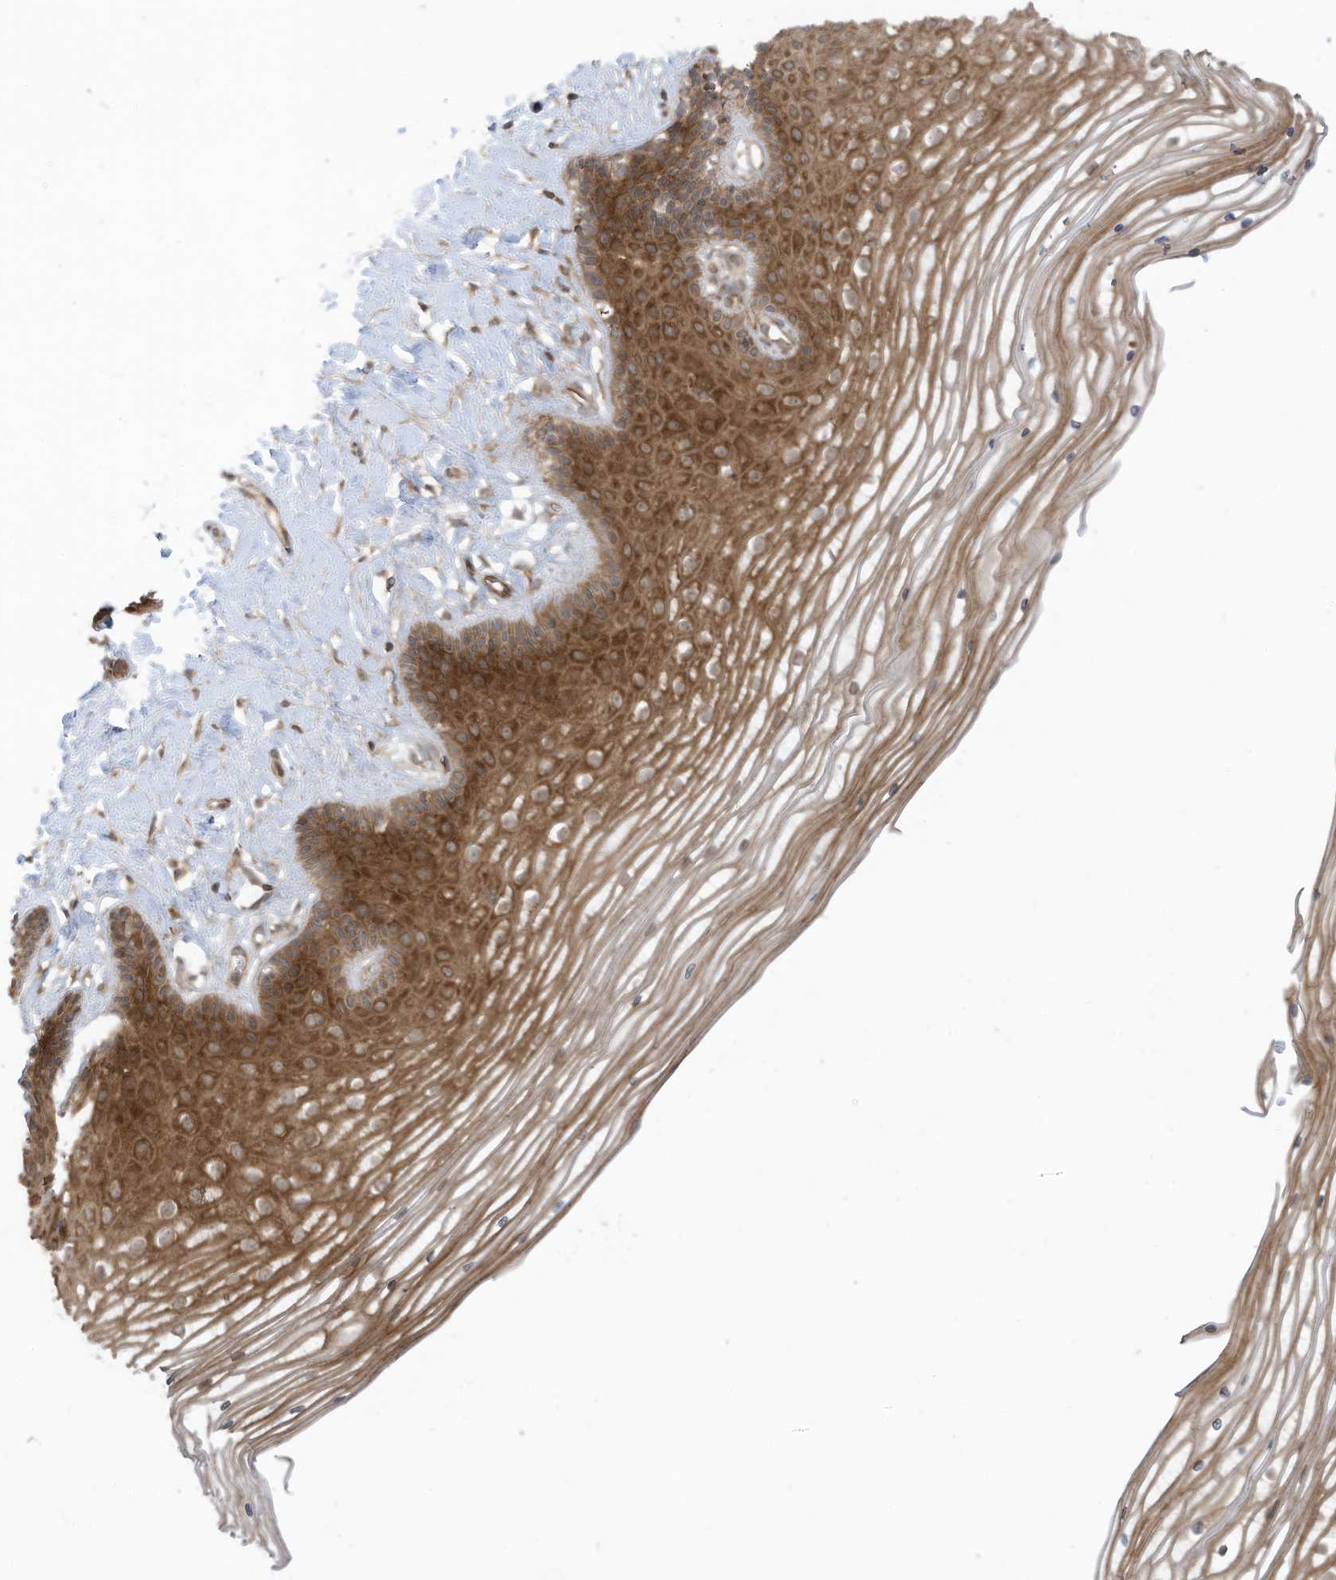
{"staining": {"intensity": "strong", "quantity": "25%-75%", "location": "cytoplasmic/membranous"}, "tissue": "vagina", "cell_type": "Squamous epithelial cells", "image_type": "normal", "snomed": [{"axis": "morphology", "description": "Normal tissue, NOS"}, {"axis": "topography", "description": "Vagina"}, {"axis": "topography", "description": "Cervix"}], "caption": "Immunohistochemistry (IHC) photomicrograph of benign vagina stained for a protein (brown), which displays high levels of strong cytoplasmic/membranous positivity in about 25%-75% of squamous epithelial cells.", "gene": "REPS1", "patient": {"sex": "female", "age": 40}}